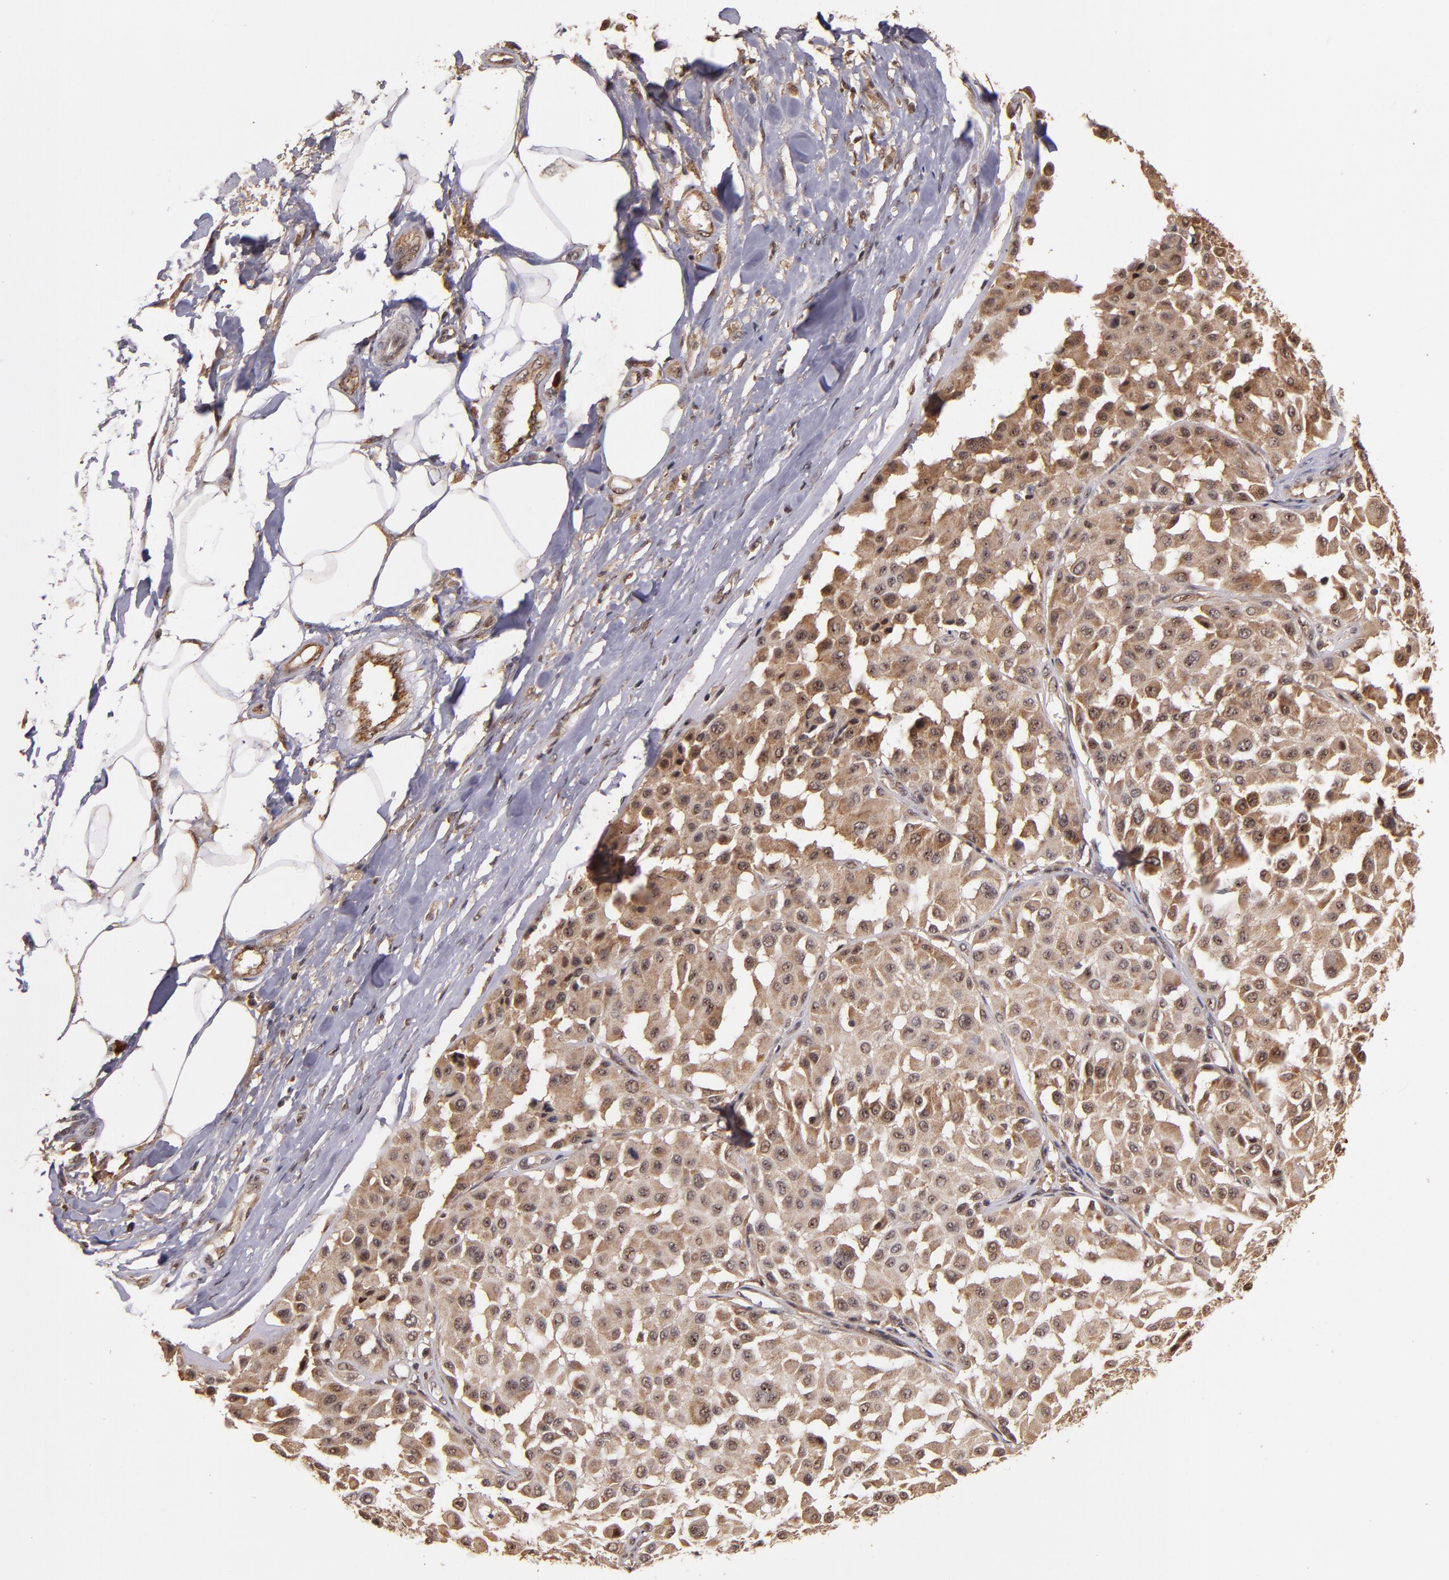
{"staining": {"intensity": "moderate", "quantity": ">75%", "location": "cytoplasmic/membranous"}, "tissue": "melanoma", "cell_type": "Tumor cells", "image_type": "cancer", "snomed": [{"axis": "morphology", "description": "Malignant melanoma, Metastatic site"}, {"axis": "topography", "description": "Soft tissue"}], "caption": "Immunohistochemical staining of human melanoma shows moderate cytoplasmic/membranous protein staining in about >75% of tumor cells.", "gene": "RIOK3", "patient": {"sex": "male", "age": 41}}